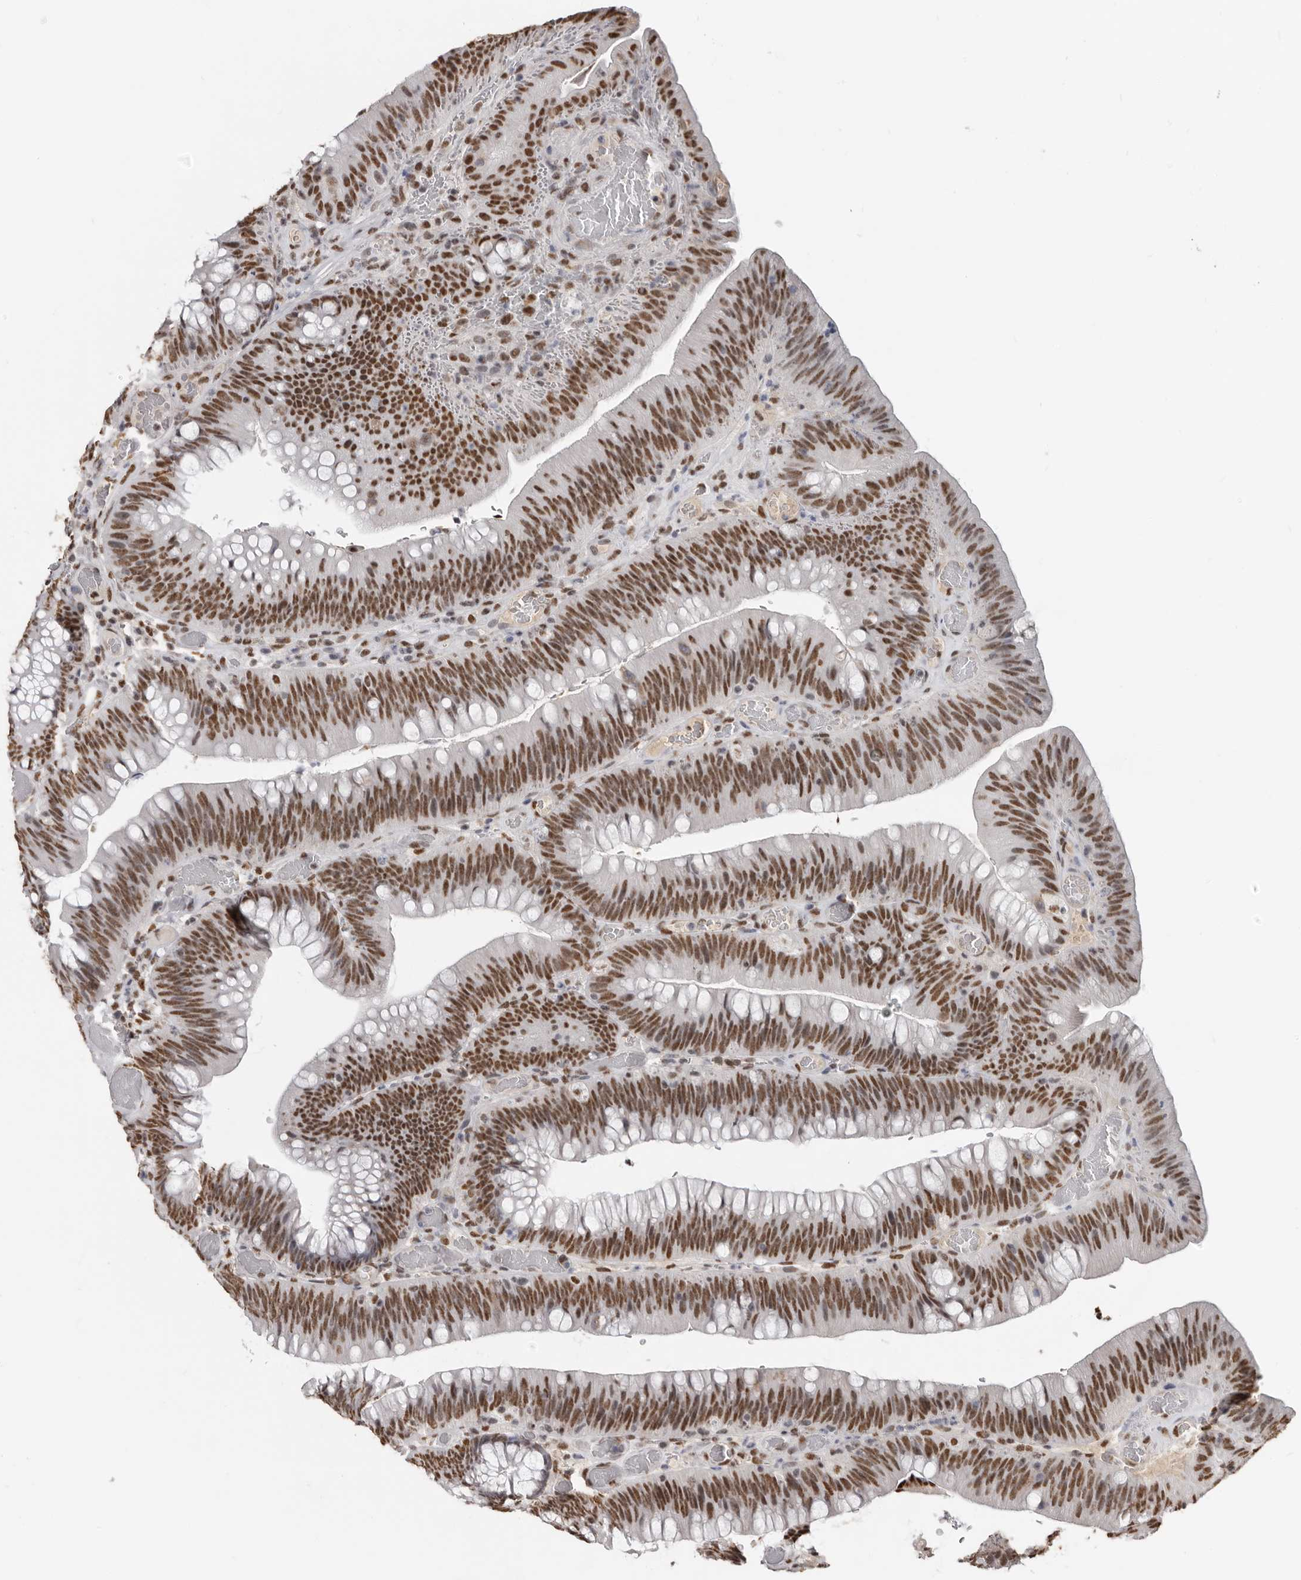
{"staining": {"intensity": "moderate", "quantity": ">75%", "location": "nuclear"}, "tissue": "colorectal cancer", "cell_type": "Tumor cells", "image_type": "cancer", "snomed": [{"axis": "morphology", "description": "Normal tissue, NOS"}, {"axis": "topography", "description": "Colon"}], "caption": "Human colorectal cancer stained for a protein (brown) demonstrates moderate nuclear positive expression in approximately >75% of tumor cells.", "gene": "SCAF4", "patient": {"sex": "female", "age": 82}}